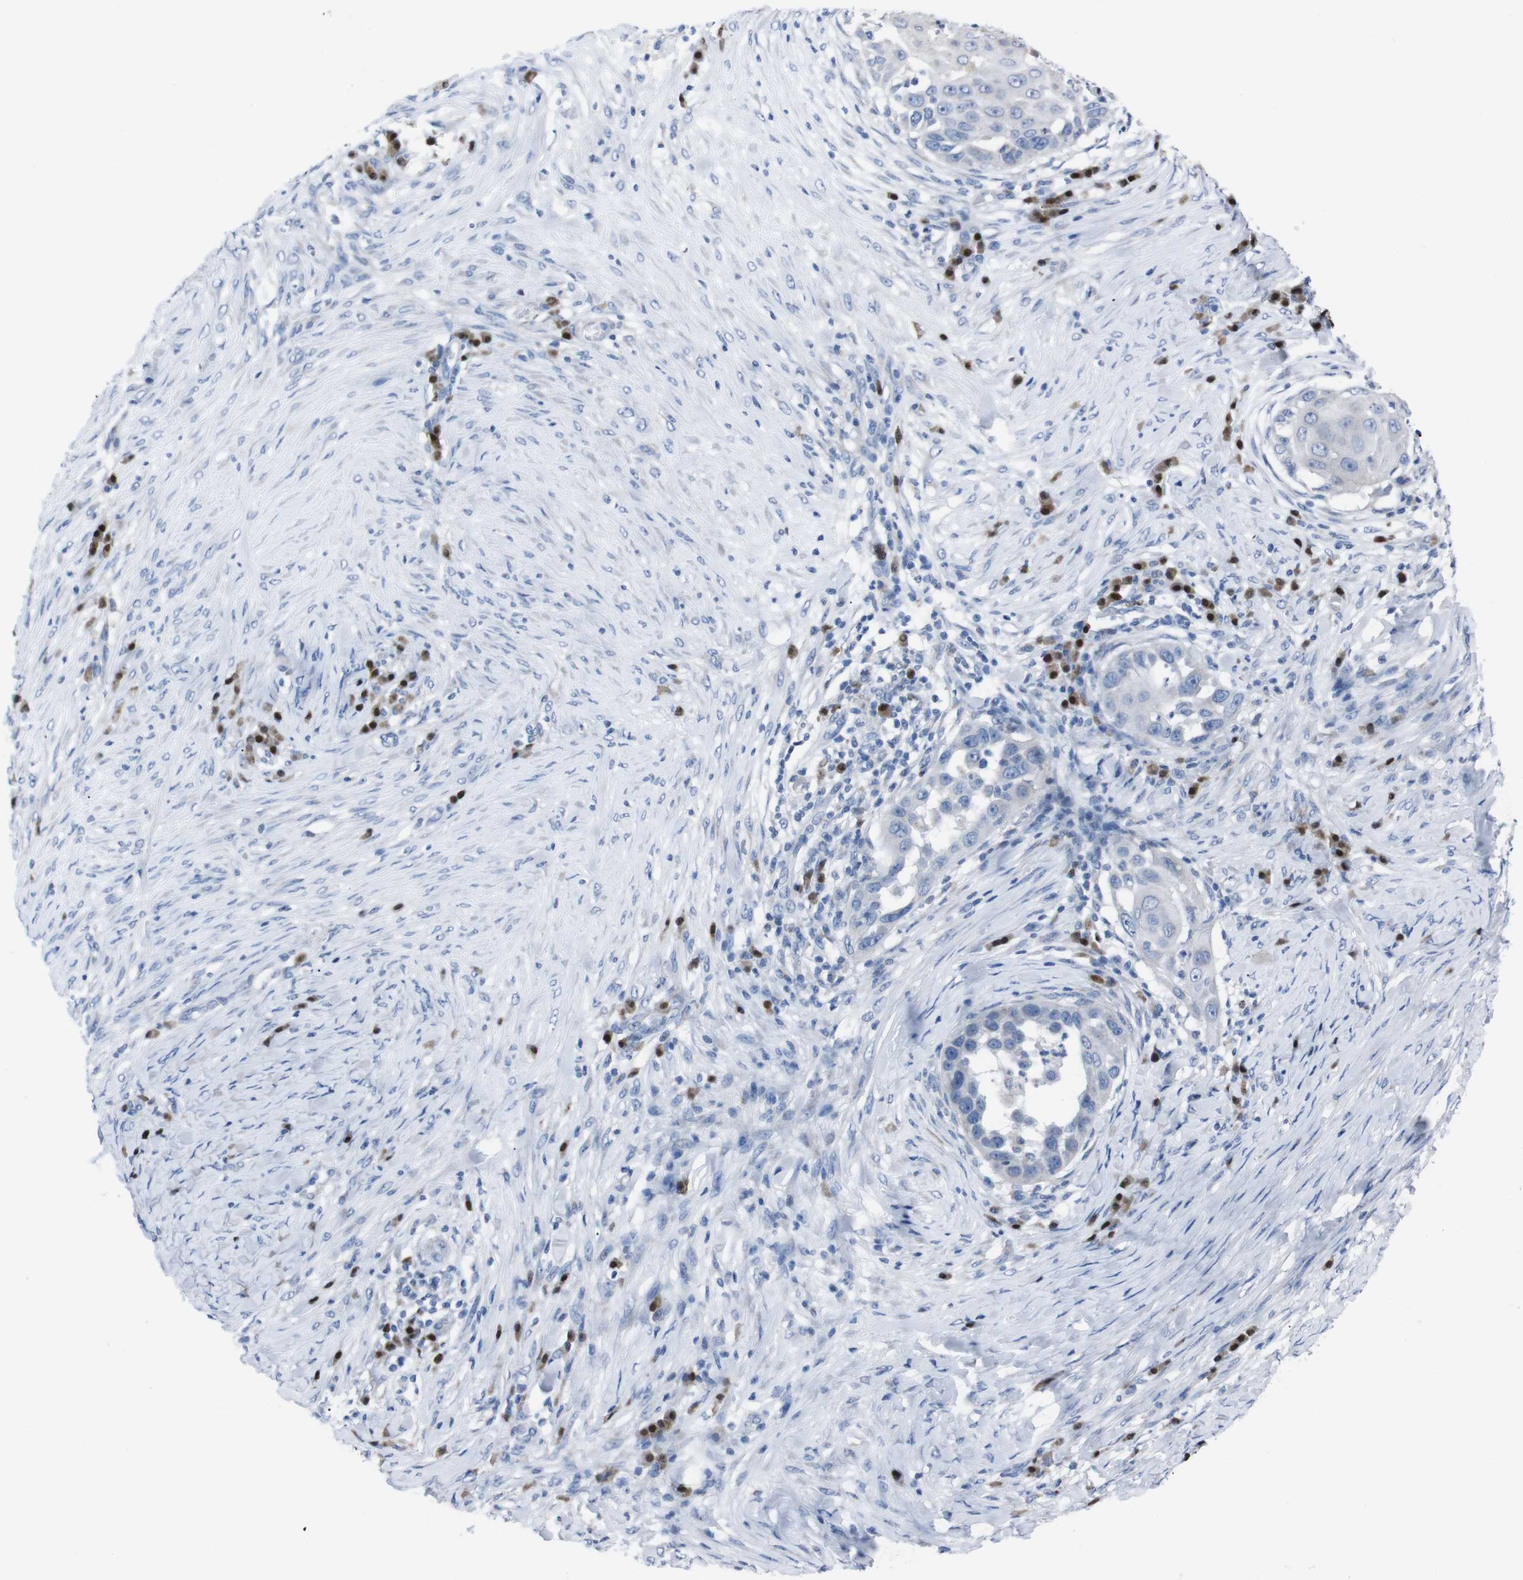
{"staining": {"intensity": "negative", "quantity": "none", "location": "none"}, "tissue": "skin cancer", "cell_type": "Tumor cells", "image_type": "cancer", "snomed": [{"axis": "morphology", "description": "Squamous cell carcinoma, NOS"}, {"axis": "topography", "description": "Skin"}], "caption": "Immunohistochemistry (IHC) image of skin cancer stained for a protein (brown), which displays no positivity in tumor cells.", "gene": "IRF4", "patient": {"sex": "female", "age": 44}}